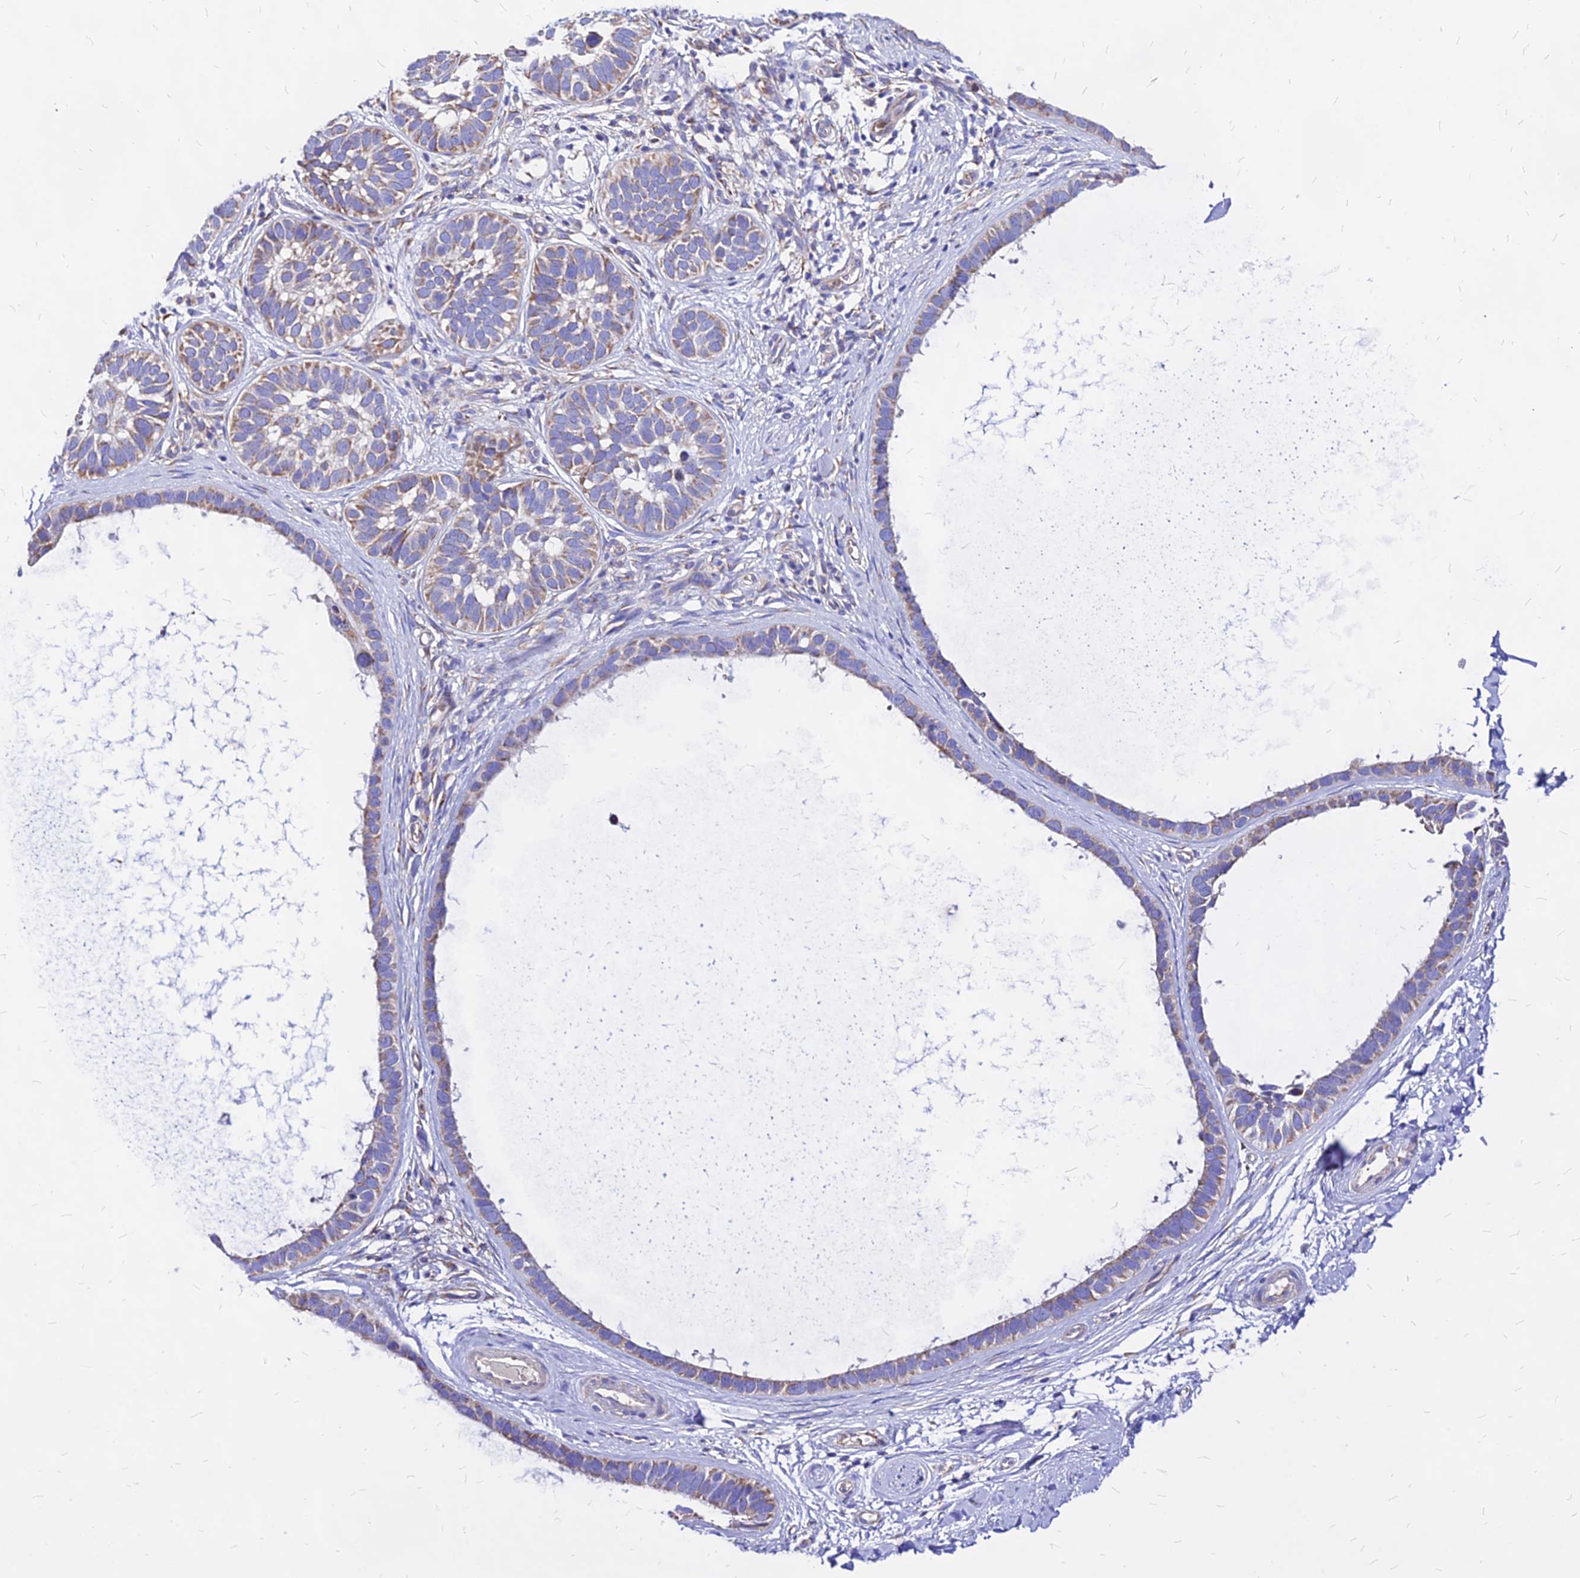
{"staining": {"intensity": "weak", "quantity": ">75%", "location": "cytoplasmic/membranous"}, "tissue": "skin cancer", "cell_type": "Tumor cells", "image_type": "cancer", "snomed": [{"axis": "morphology", "description": "Basal cell carcinoma"}, {"axis": "topography", "description": "Skin"}], "caption": "Human skin cancer (basal cell carcinoma) stained with a protein marker shows weak staining in tumor cells.", "gene": "MRPL3", "patient": {"sex": "male", "age": 62}}